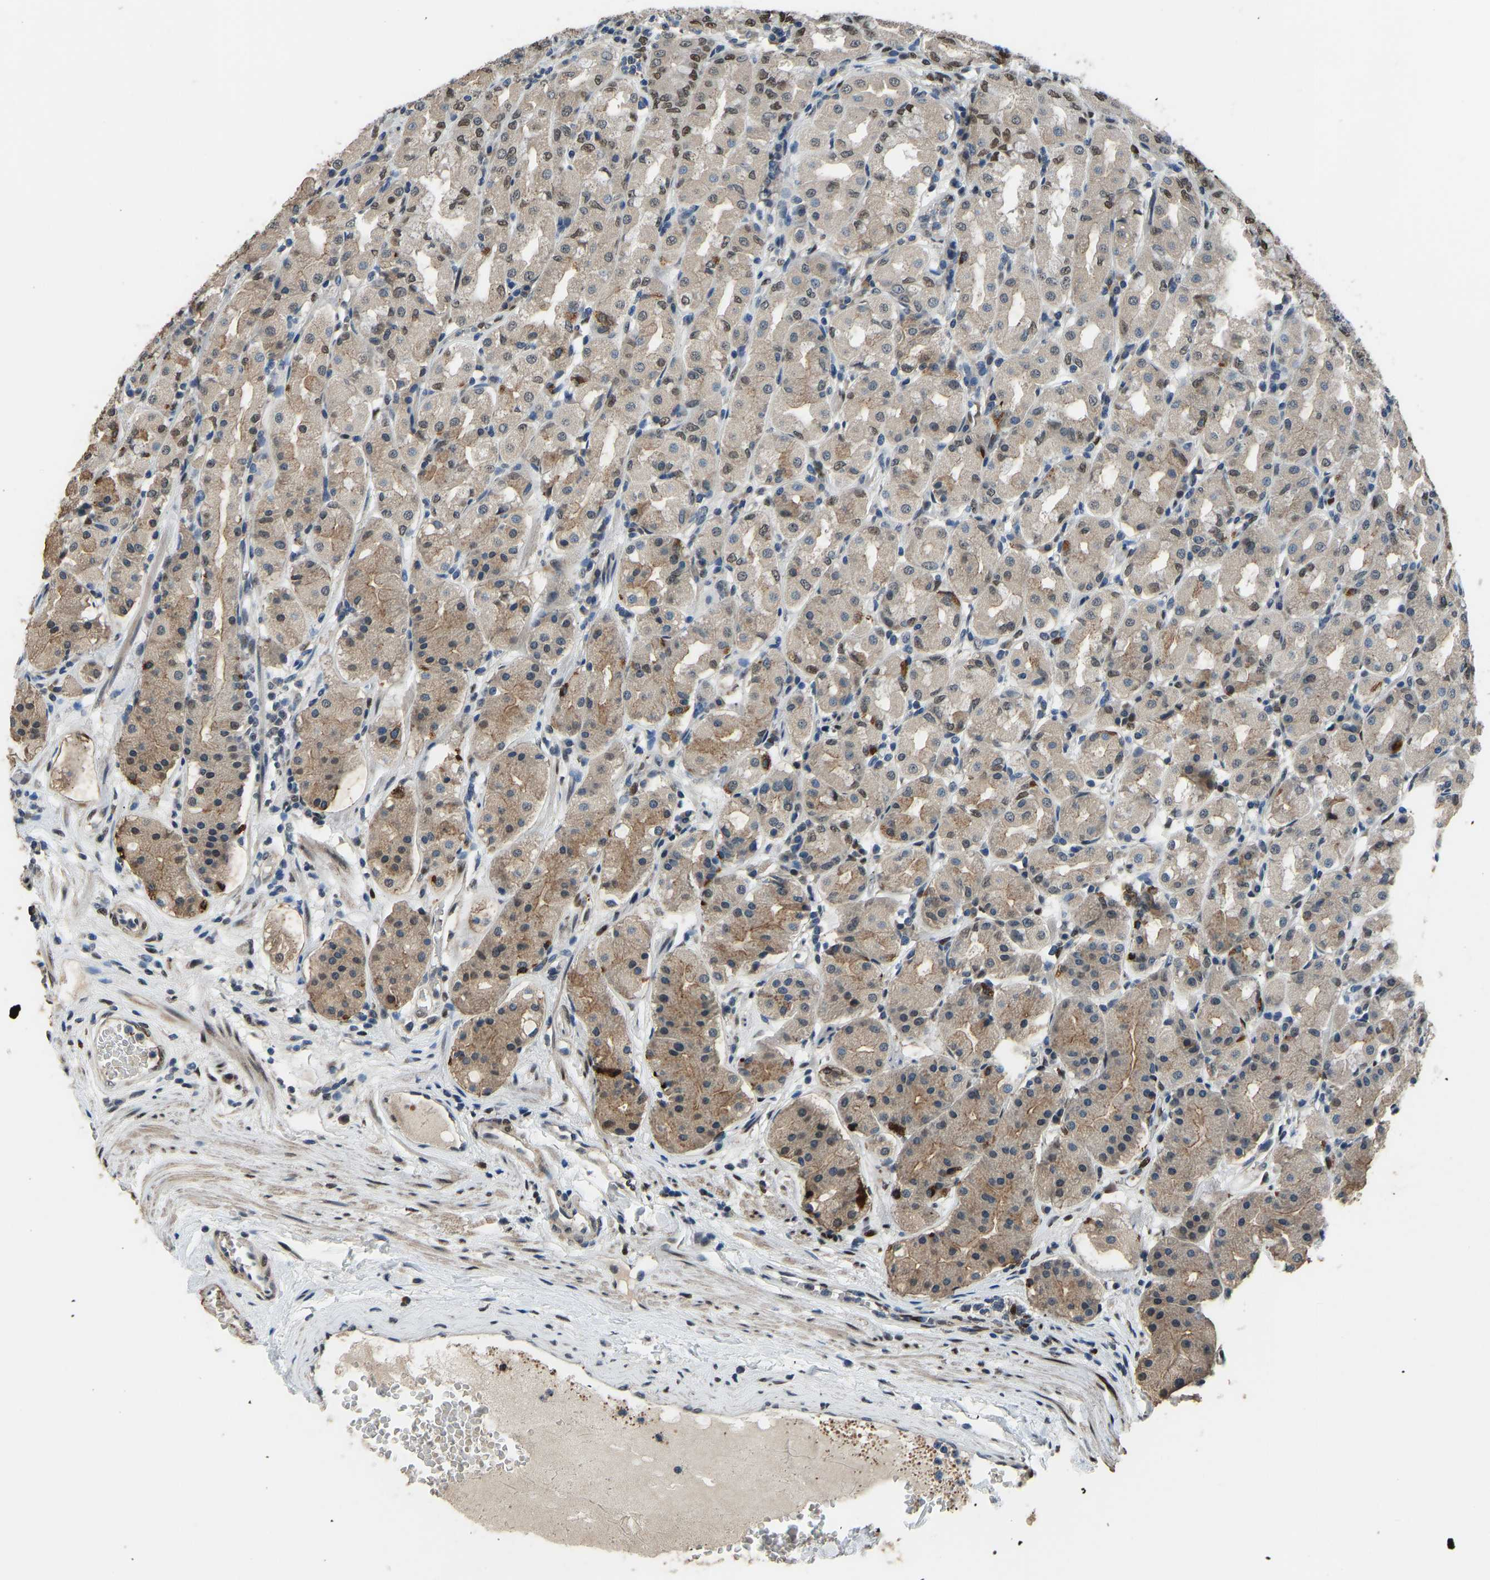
{"staining": {"intensity": "moderate", "quantity": ">75%", "location": "cytoplasmic/membranous,nuclear"}, "tissue": "stomach", "cell_type": "Glandular cells", "image_type": "normal", "snomed": [{"axis": "morphology", "description": "Normal tissue, NOS"}, {"axis": "topography", "description": "Stomach"}, {"axis": "topography", "description": "Stomach, lower"}], "caption": "Moderate cytoplasmic/membranous,nuclear staining for a protein is present in approximately >75% of glandular cells of normal stomach using immunohistochemistry (IHC).", "gene": "FOS", "patient": {"sex": "female", "age": 56}}